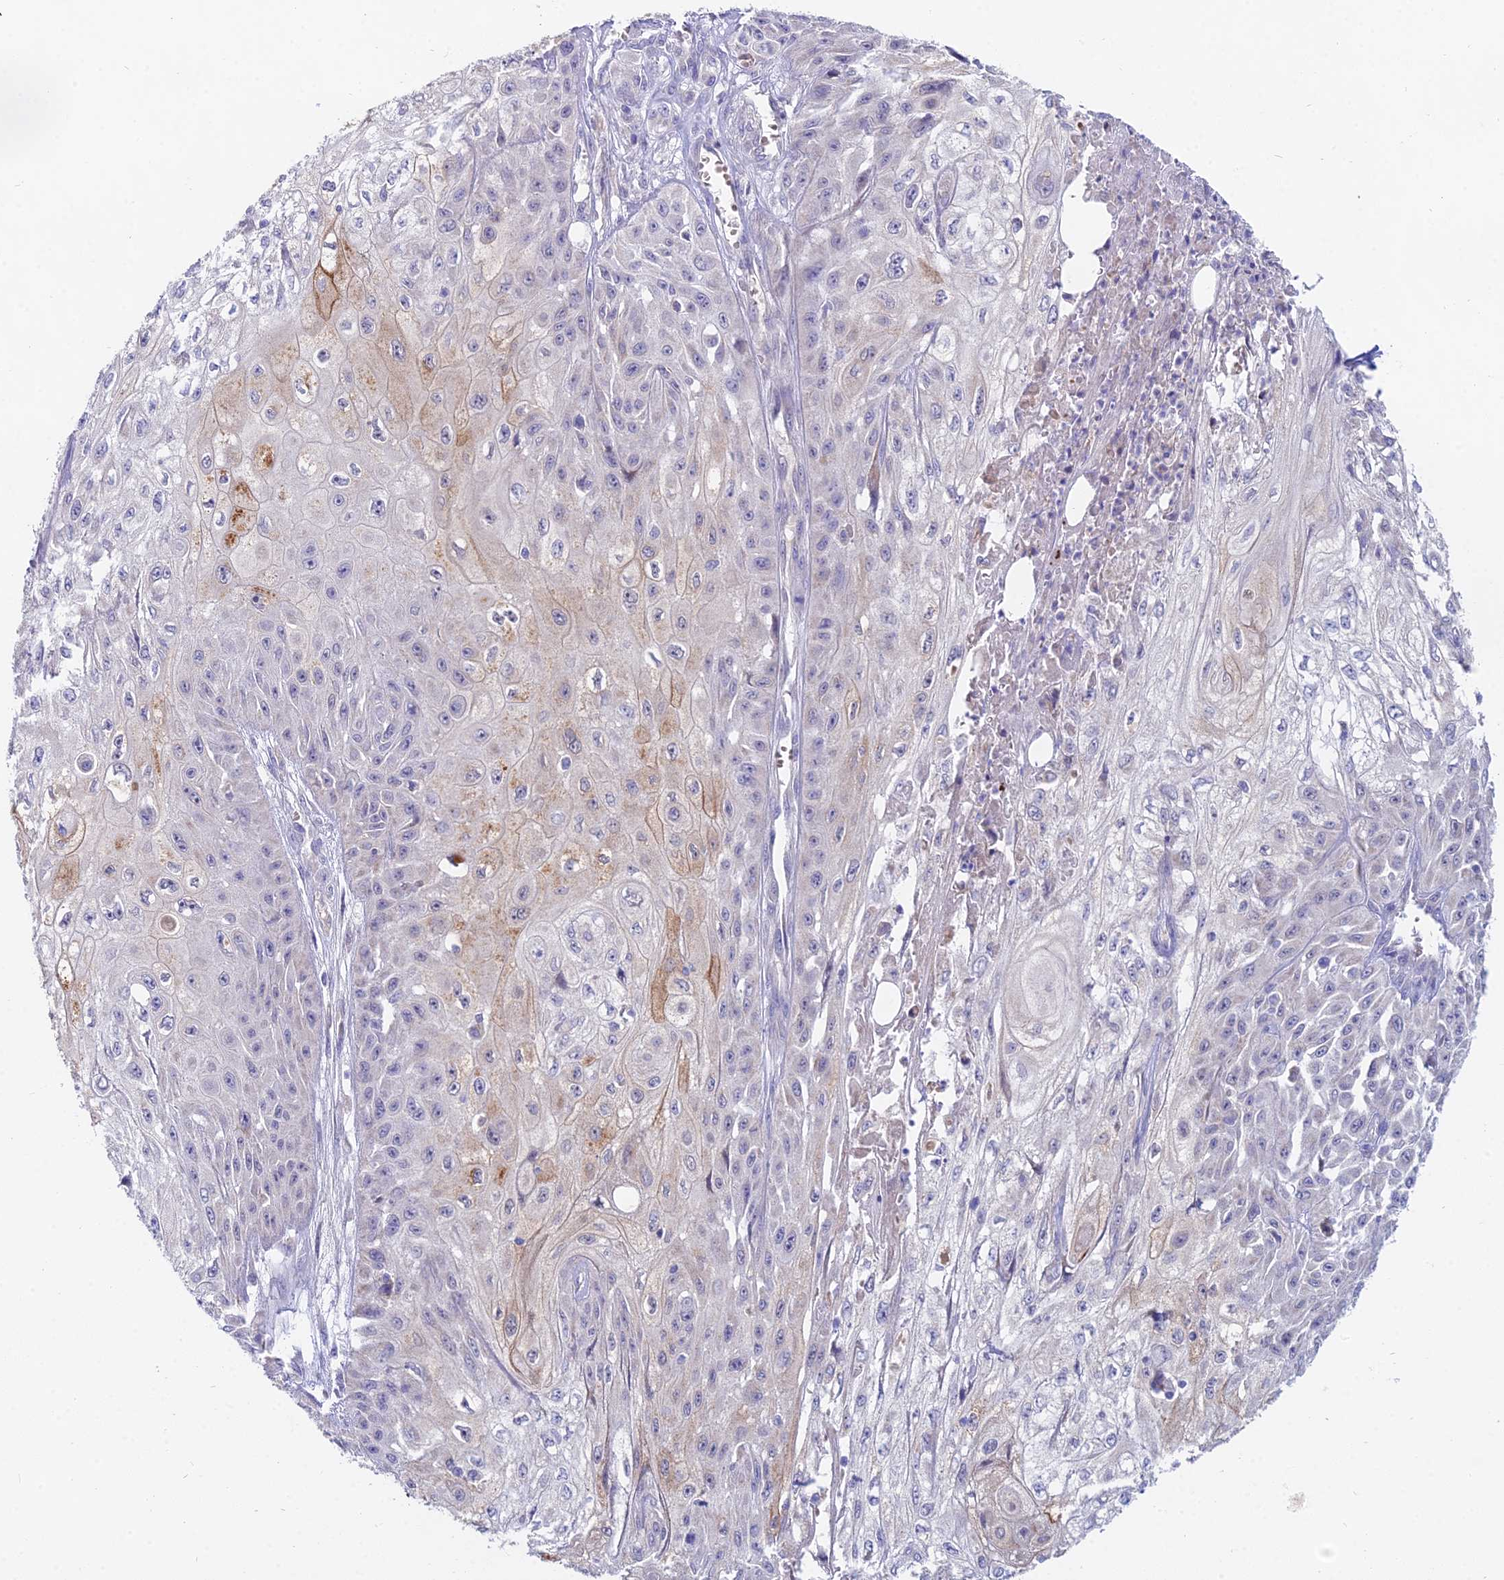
{"staining": {"intensity": "weak", "quantity": "<25%", "location": "cytoplasmic/membranous"}, "tissue": "skin cancer", "cell_type": "Tumor cells", "image_type": "cancer", "snomed": [{"axis": "morphology", "description": "Squamous cell carcinoma, NOS"}, {"axis": "morphology", "description": "Squamous cell carcinoma, metastatic, NOS"}, {"axis": "topography", "description": "Skin"}, {"axis": "topography", "description": "Lymph node"}], "caption": "Skin cancer (squamous cell carcinoma) was stained to show a protein in brown. There is no significant staining in tumor cells. (Immunohistochemistry (ihc), brightfield microscopy, high magnification).", "gene": "WDR43", "patient": {"sex": "male", "age": 75}}